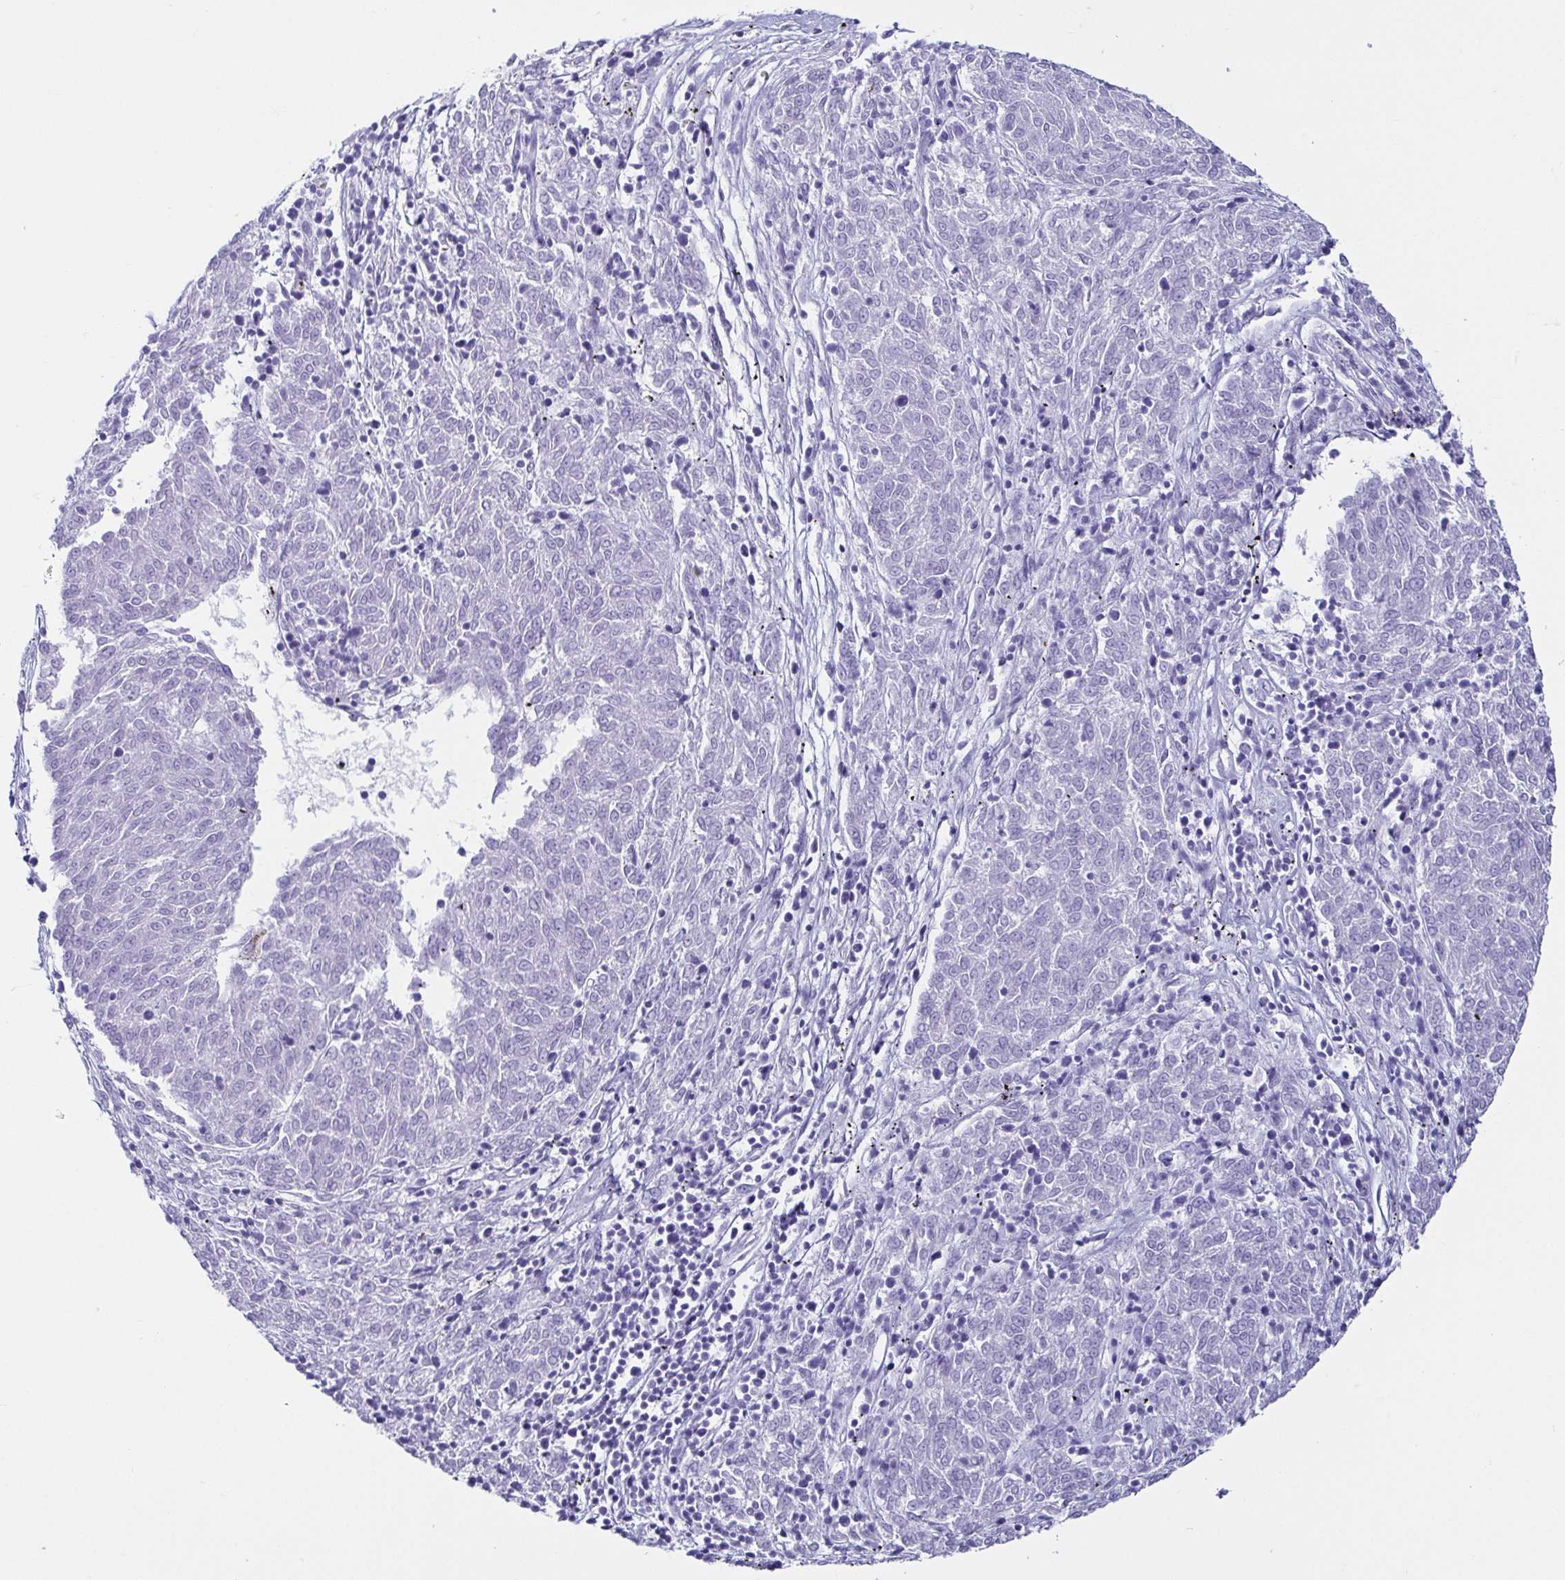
{"staining": {"intensity": "negative", "quantity": "none", "location": "none"}, "tissue": "melanoma", "cell_type": "Tumor cells", "image_type": "cancer", "snomed": [{"axis": "morphology", "description": "Malignant melanoma, NOS"}, {"axis": "topography", "description": "Skin"}], "caption": "Protein analysis of malignant melanoma reveals no significant staining in tumor cells. (DAB (3,3'-diaminobenzidine) IHC visualized using brightfield microscopy, high magnification).", "gene": "CD164L2", "patient": {"sex": "female", "age": 72}}